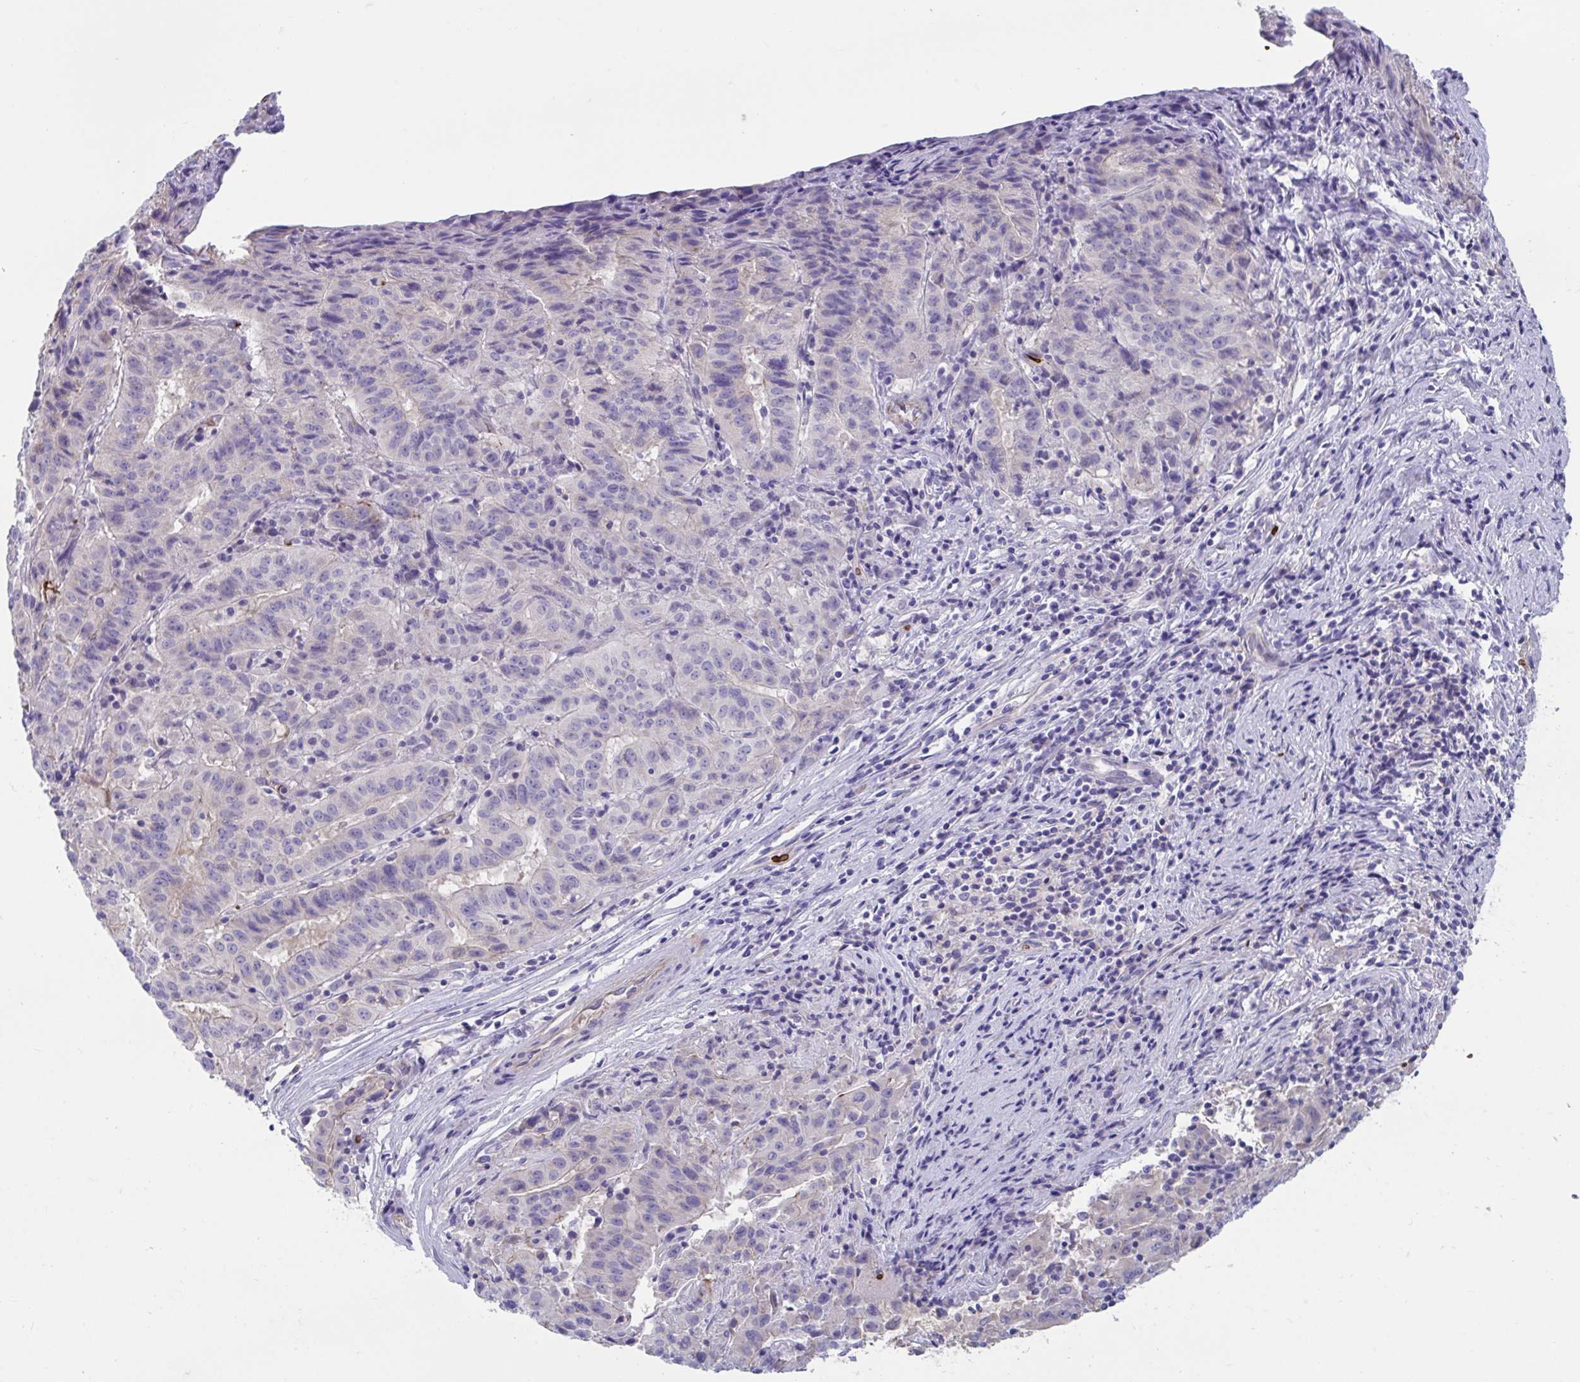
{"staining": {"intensity": "negative", "quantity": "none", "location": "none"}, "tissue": "pancreatic cancer", "cell_type": "Tumor cells", "image_type": "cancer", "snomed": [{"axis": "morphology", "description": "Adenocarcinoma, NOS"}, {"axis": "topography", "description": "Pancreas"}], "caption": "Immunohistochemistry image of neoplastic tissue: human adenocarcinoma (pancreatic) stained with DAB demonstrates no significant protein expression in tumor cells.", "gene": "TTC30B", "patient": {"sex": "male", "age": 63}}